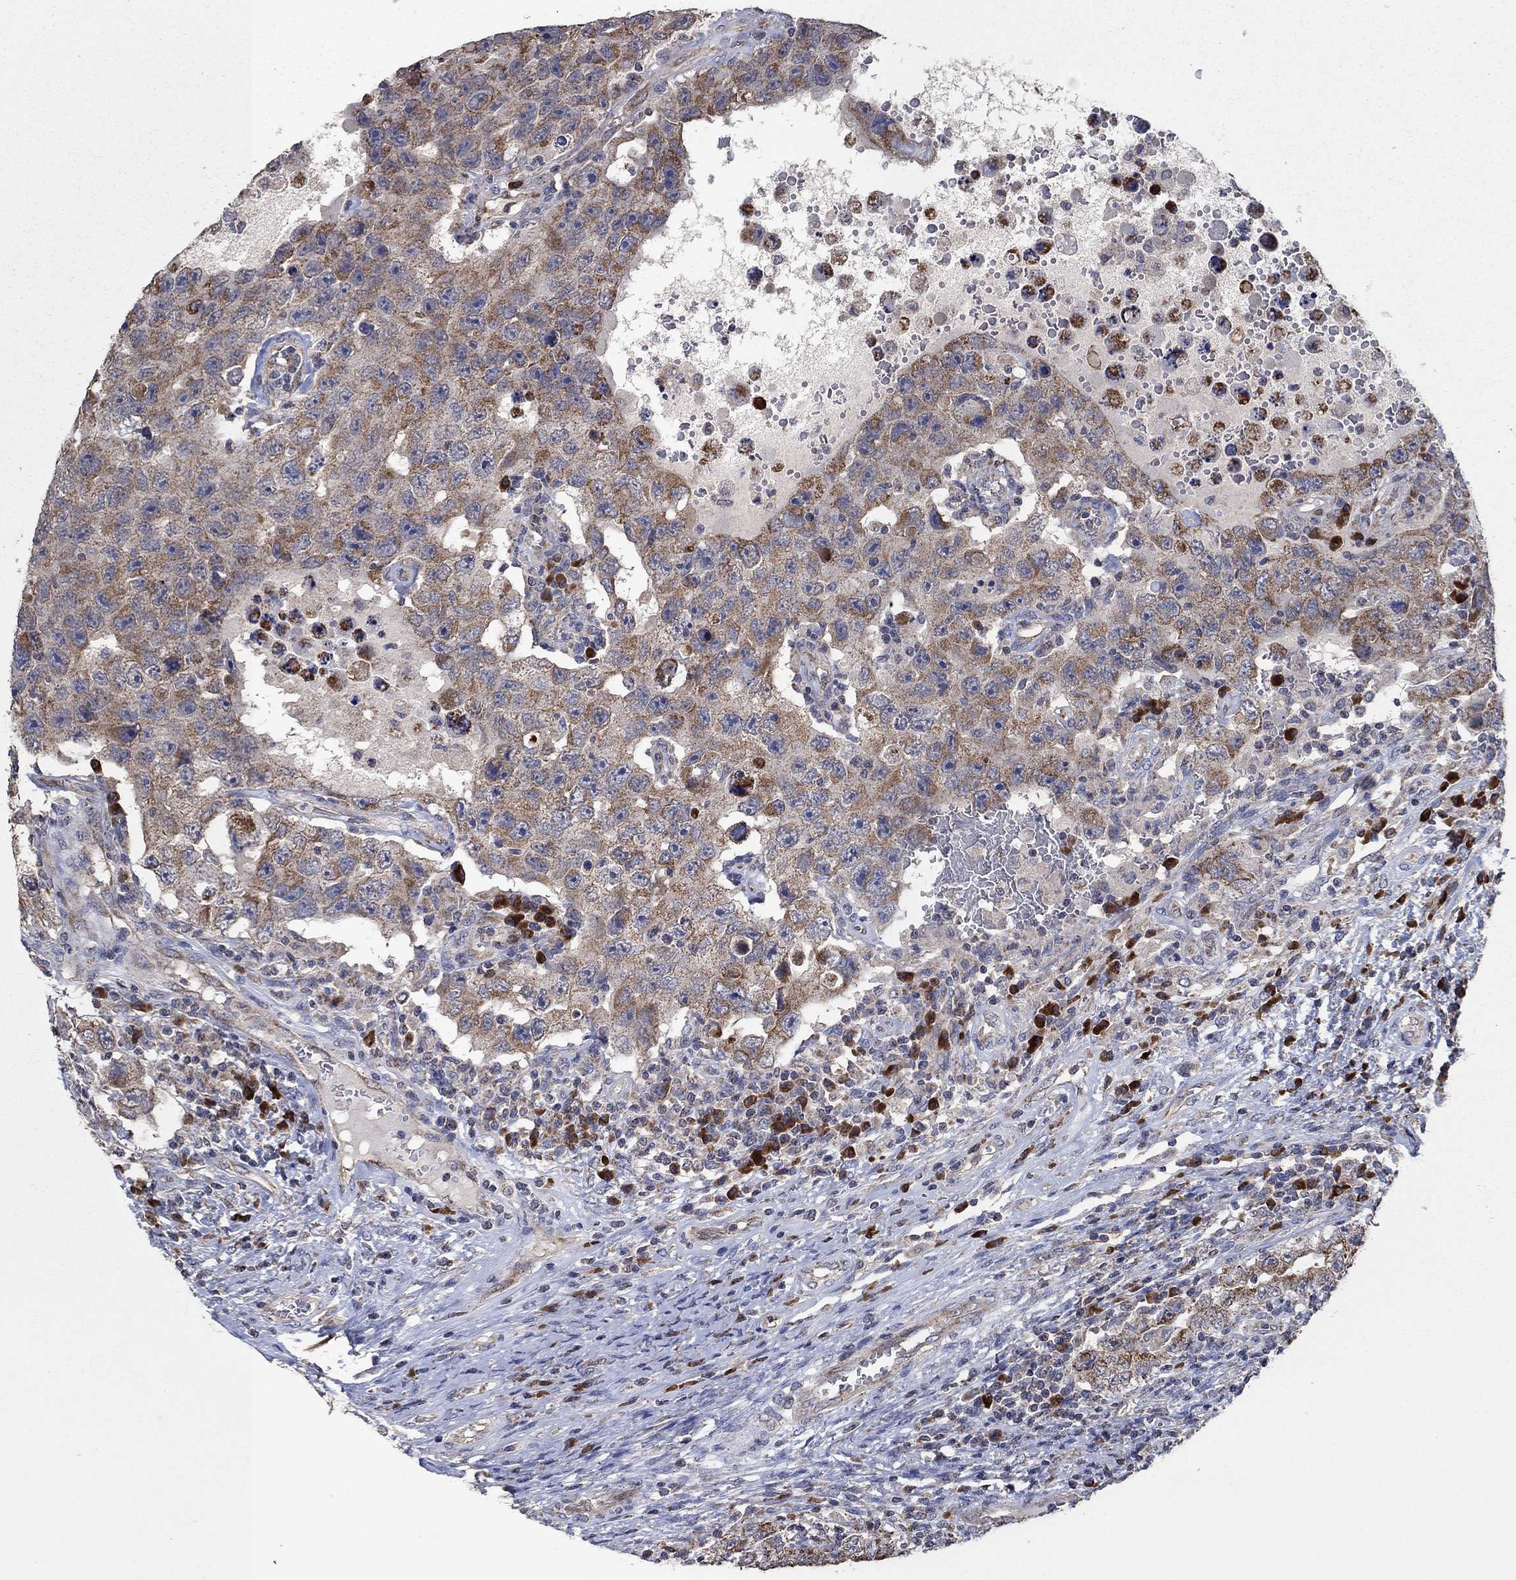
{"staining": {"intensity": "moderate", "quantity": ">75%", "location": "cytoplasmic/membranous"}, "tissue": "testis cancer", "cell_type": "Tumor cells", "image_type": "cancer", "snomed": [{"axis": "morphology", "description": "Carcinoma, Embryonal, NOS"}, {"axis": "topography", "description": "Testis"}], "caption": "Immunohistochemical staining of testis cancer (embryonal carcinoma) demonstrates medium levels of moderate cytoplasmic/membranous protein positivity in approximately >75% of tumor cells.", "gene": "HID1", "patient": {"sex": "male", "age": 26}}